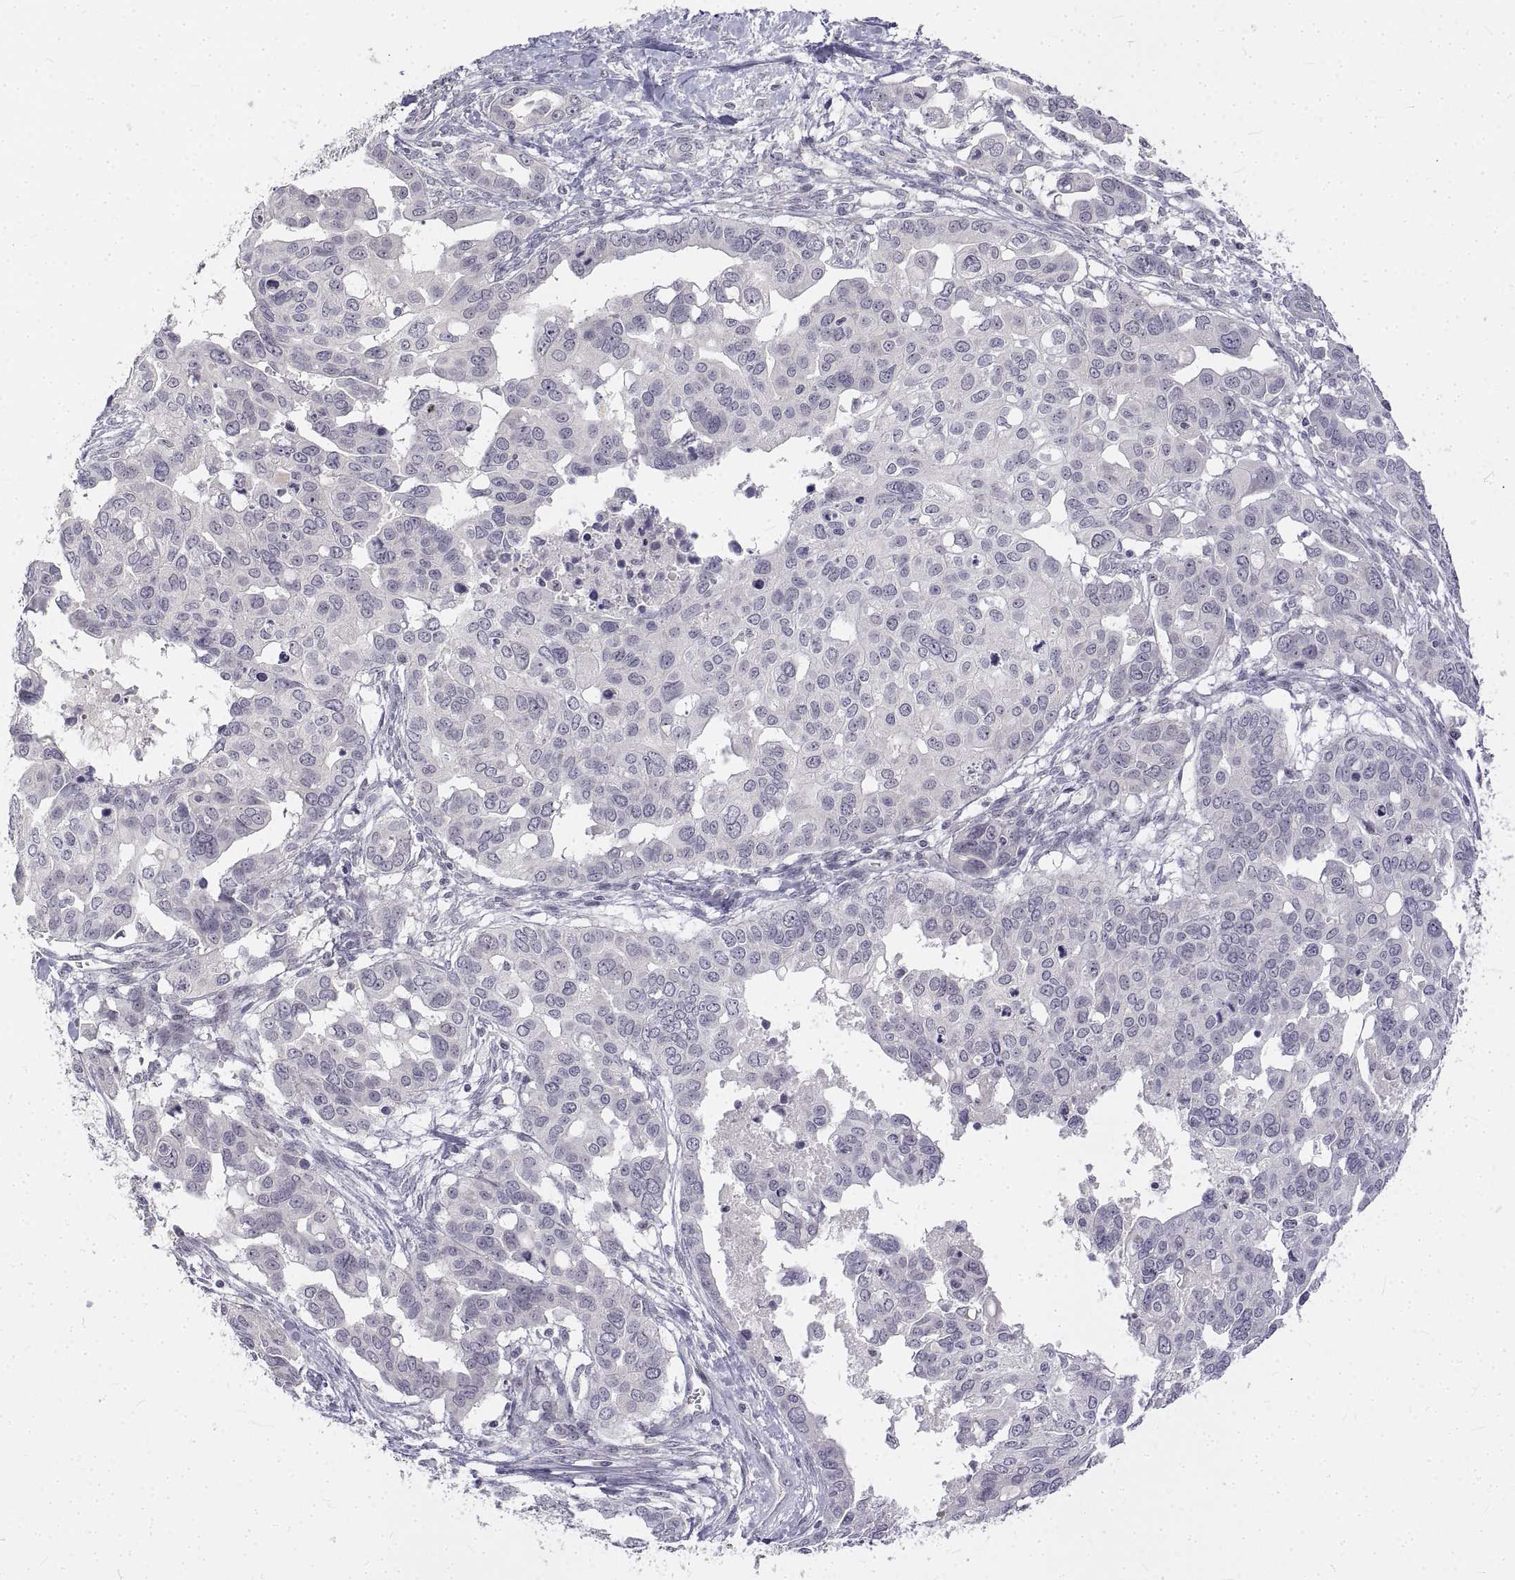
{"staining": {"intensity": "negative", "quantity": "none", "location": "none"}, "tissue": "ovarian cancer", "cell_type": "Tumor cells", "image_type": "cancer", "snomed": [{"axis": "morphology", "description": "Carcinoma, endometroid"}, {"axis": "topography", "description": "Ovary"}], "caption": "An image of human ovarian cancer is negative for staining in tumor cells. Nuclei are stained in blue.", "gene": "ANO2", "patient": {"sex": "female", "age": 78}}